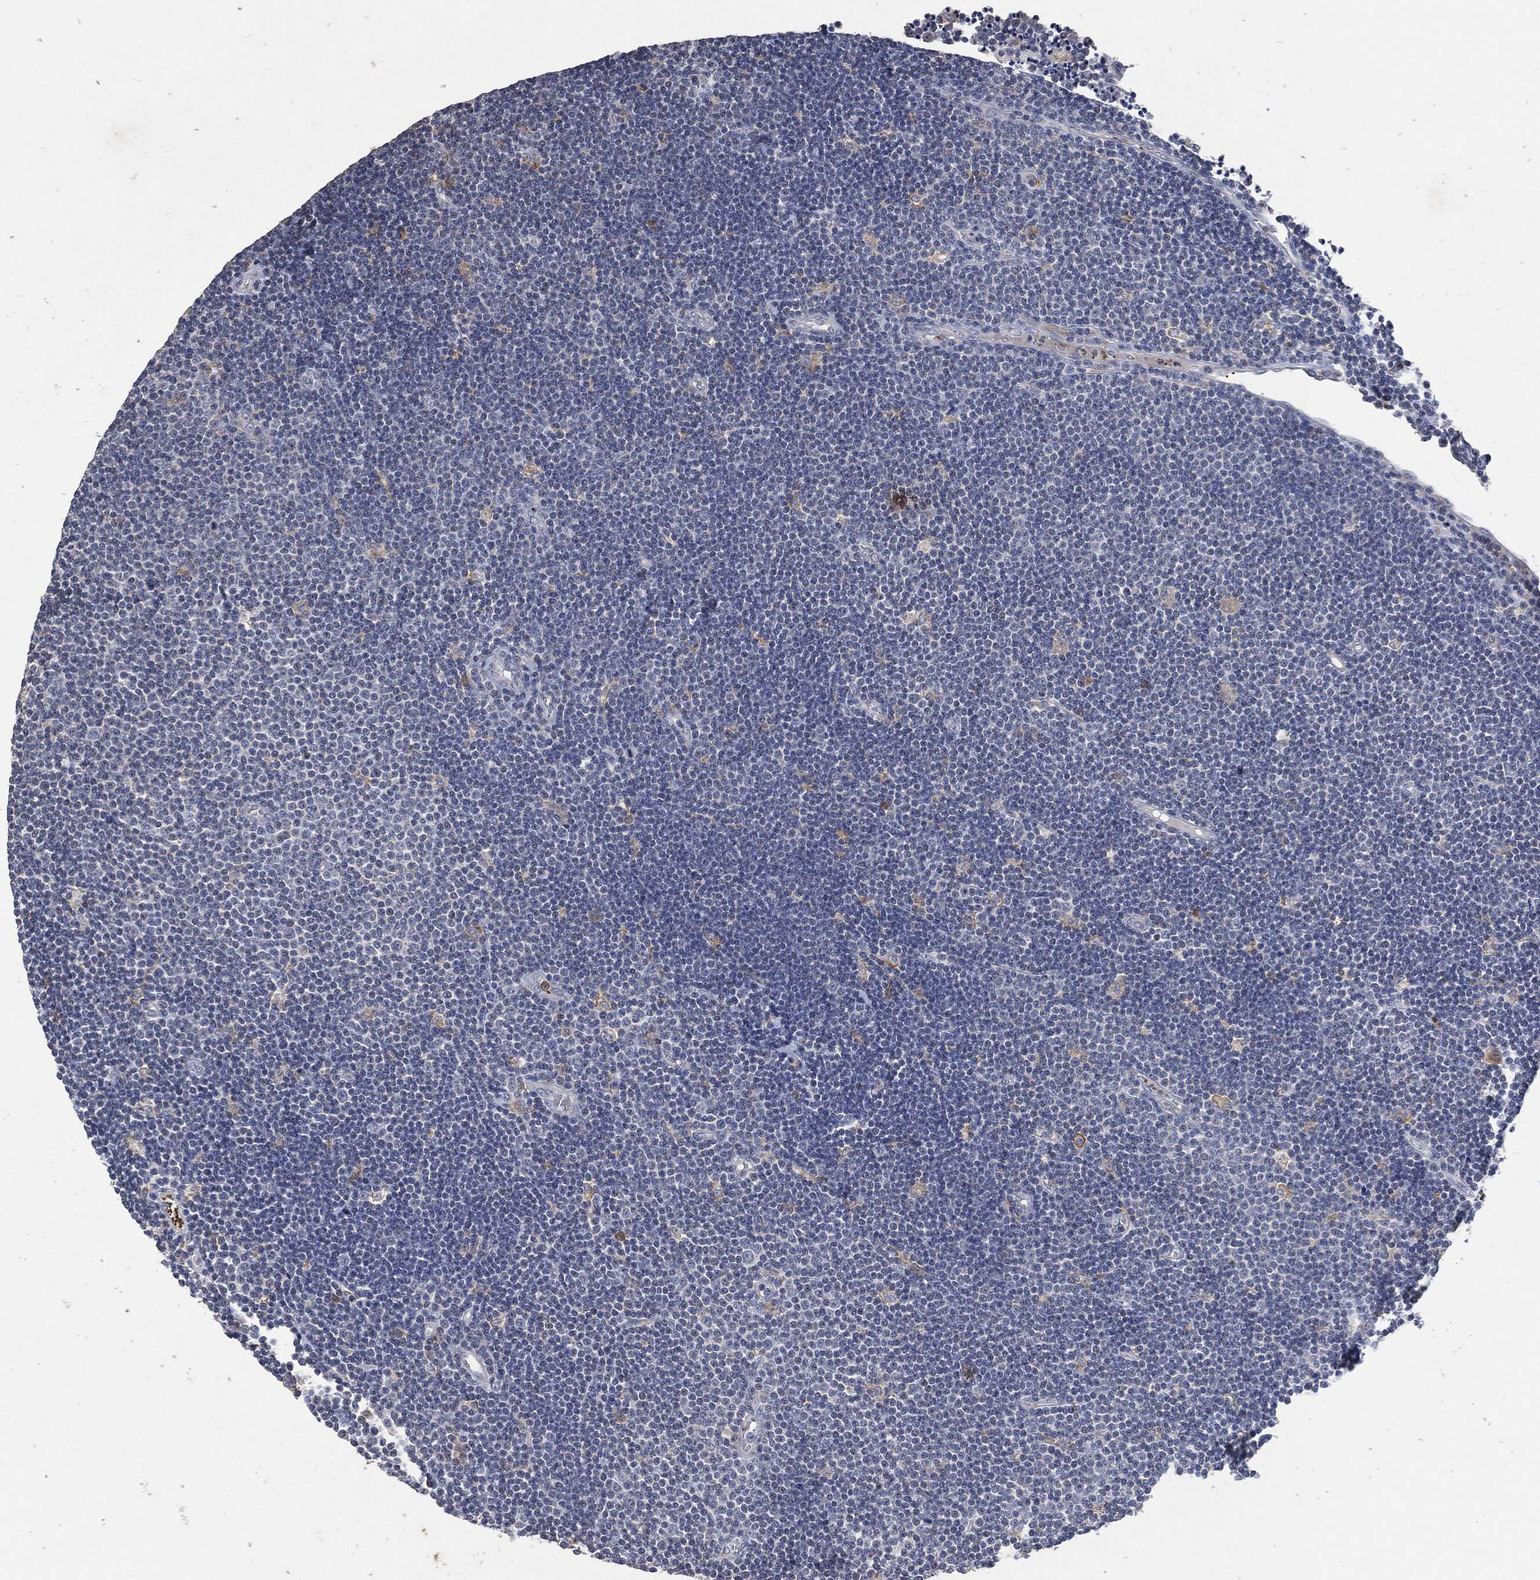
{"staining": {"intensity": "weak", "quantity": "<25%", "location": "cytoplasmic/membranous"}, "tissue": "lymphoma", "cell_type": "Tumor cells", "image_type": "cancer", "snomed": [{"axis": "morphology", "description": "Malignant lymphoma, non-Hodgkin's type, Low grade"}, {"axis": "topography", "description": "Brain"}], "caption": "This is a photomicrograph of immunohistochemistry staining of malignant lymphoma, non-Hodgkin's type (low-grade), which shows no expression in tumor cells. (DAB IHC visualized using brightfield microscopy, high magnification).", "gene": "CD33", "patient": {"sex": "female", "age": 66}}